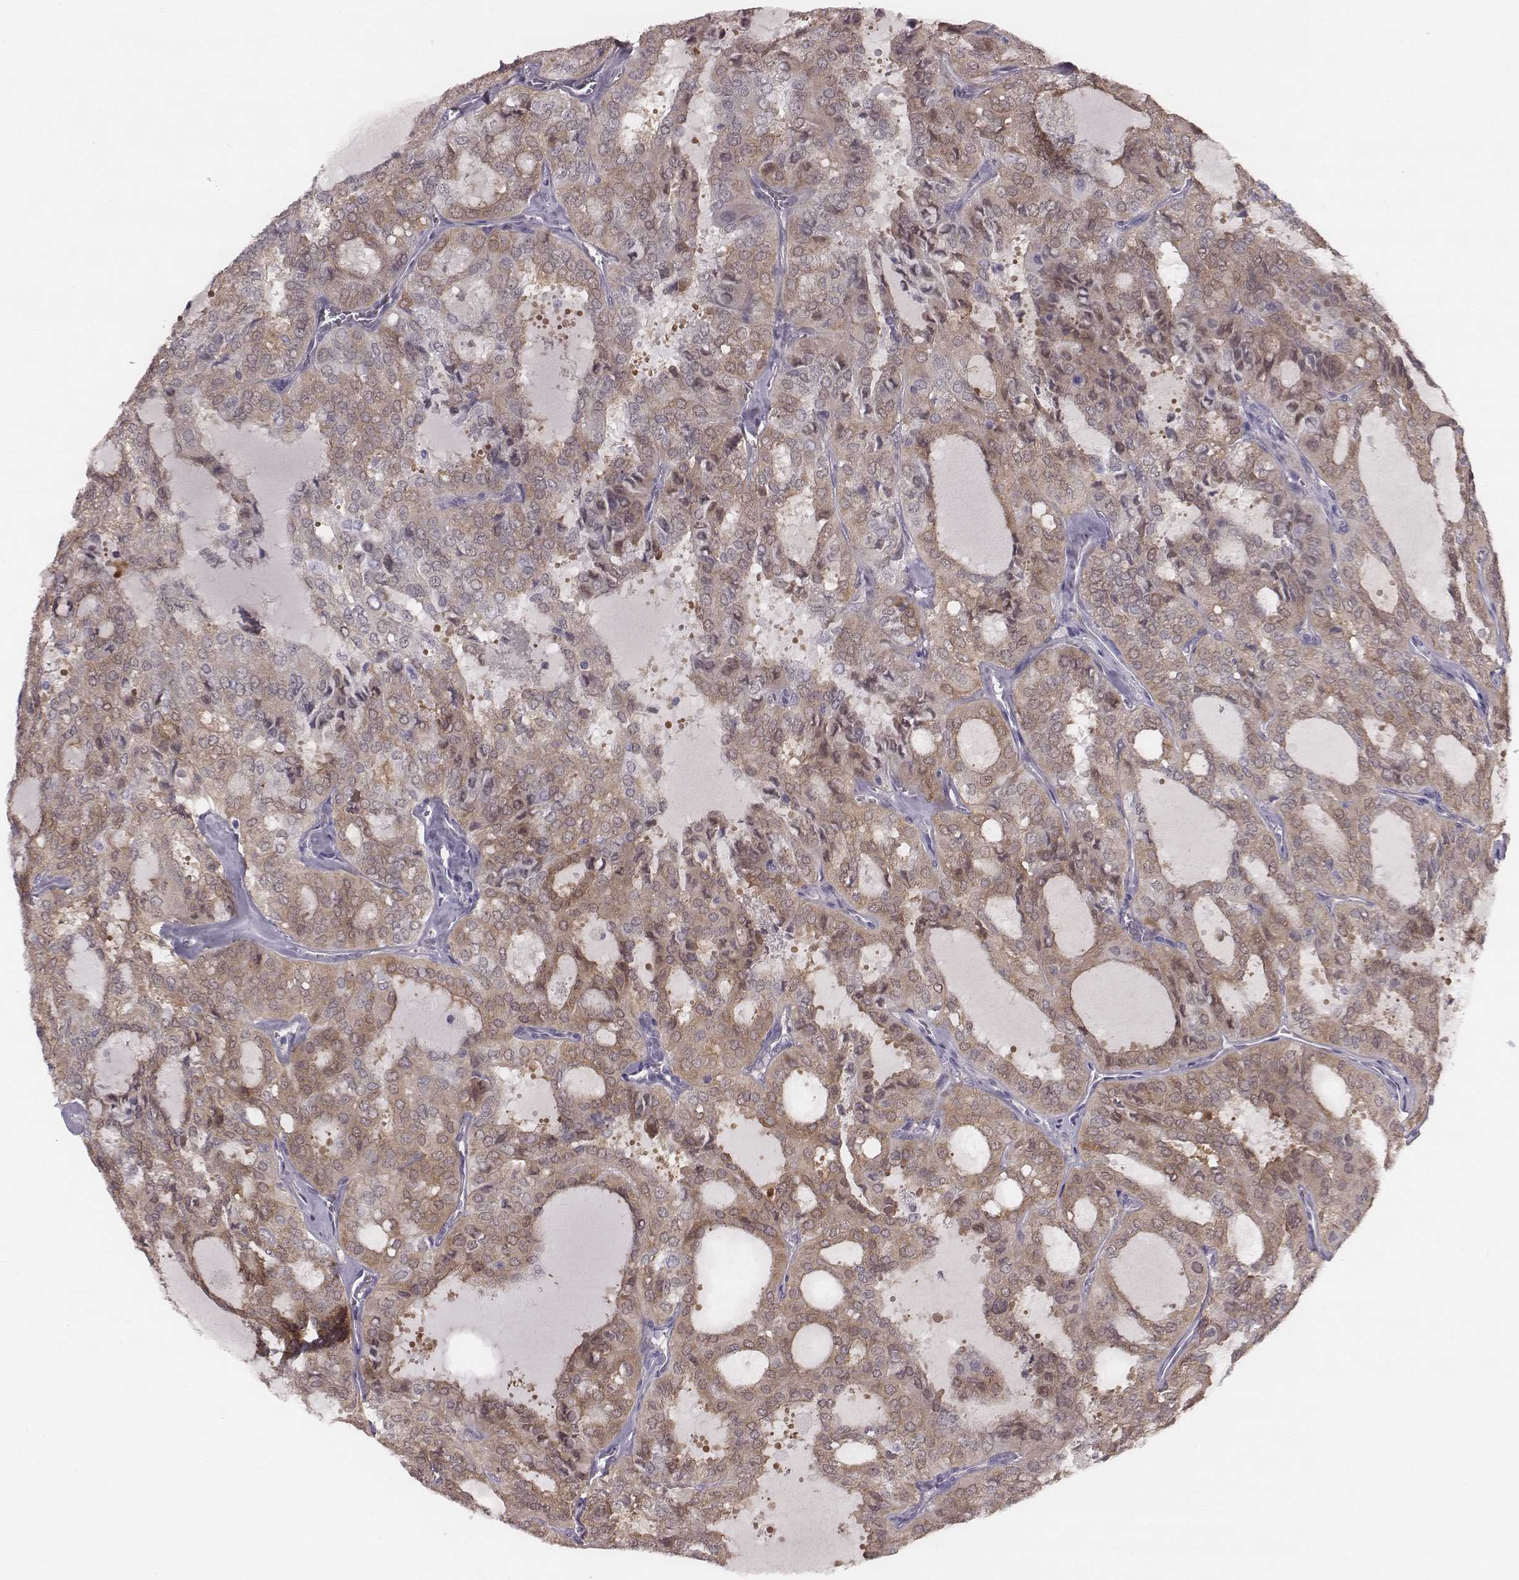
{"staining": {"intensity": "moderate", "quantity": ">75%", "location": "cytoplasmic/membranous"}, "tissue": "thyroid cancer", "cell_type": "Tumor cells", "image_type": "cancer", "snomed": [{"axis": "morphology", "description": "Follicular adenoma carcinoma, NOS"}, {"axis": "topography", "description": "Thyroid gland"}], "caption": "This histopathology image demonstrates IHC staining of human thyroid cancer, with medium moderate cytoplasmic/membranous expression in approximately >75% of tumor cells.", "gene": "PDE8B", "patient": {"sex": "male", "age": 75}}